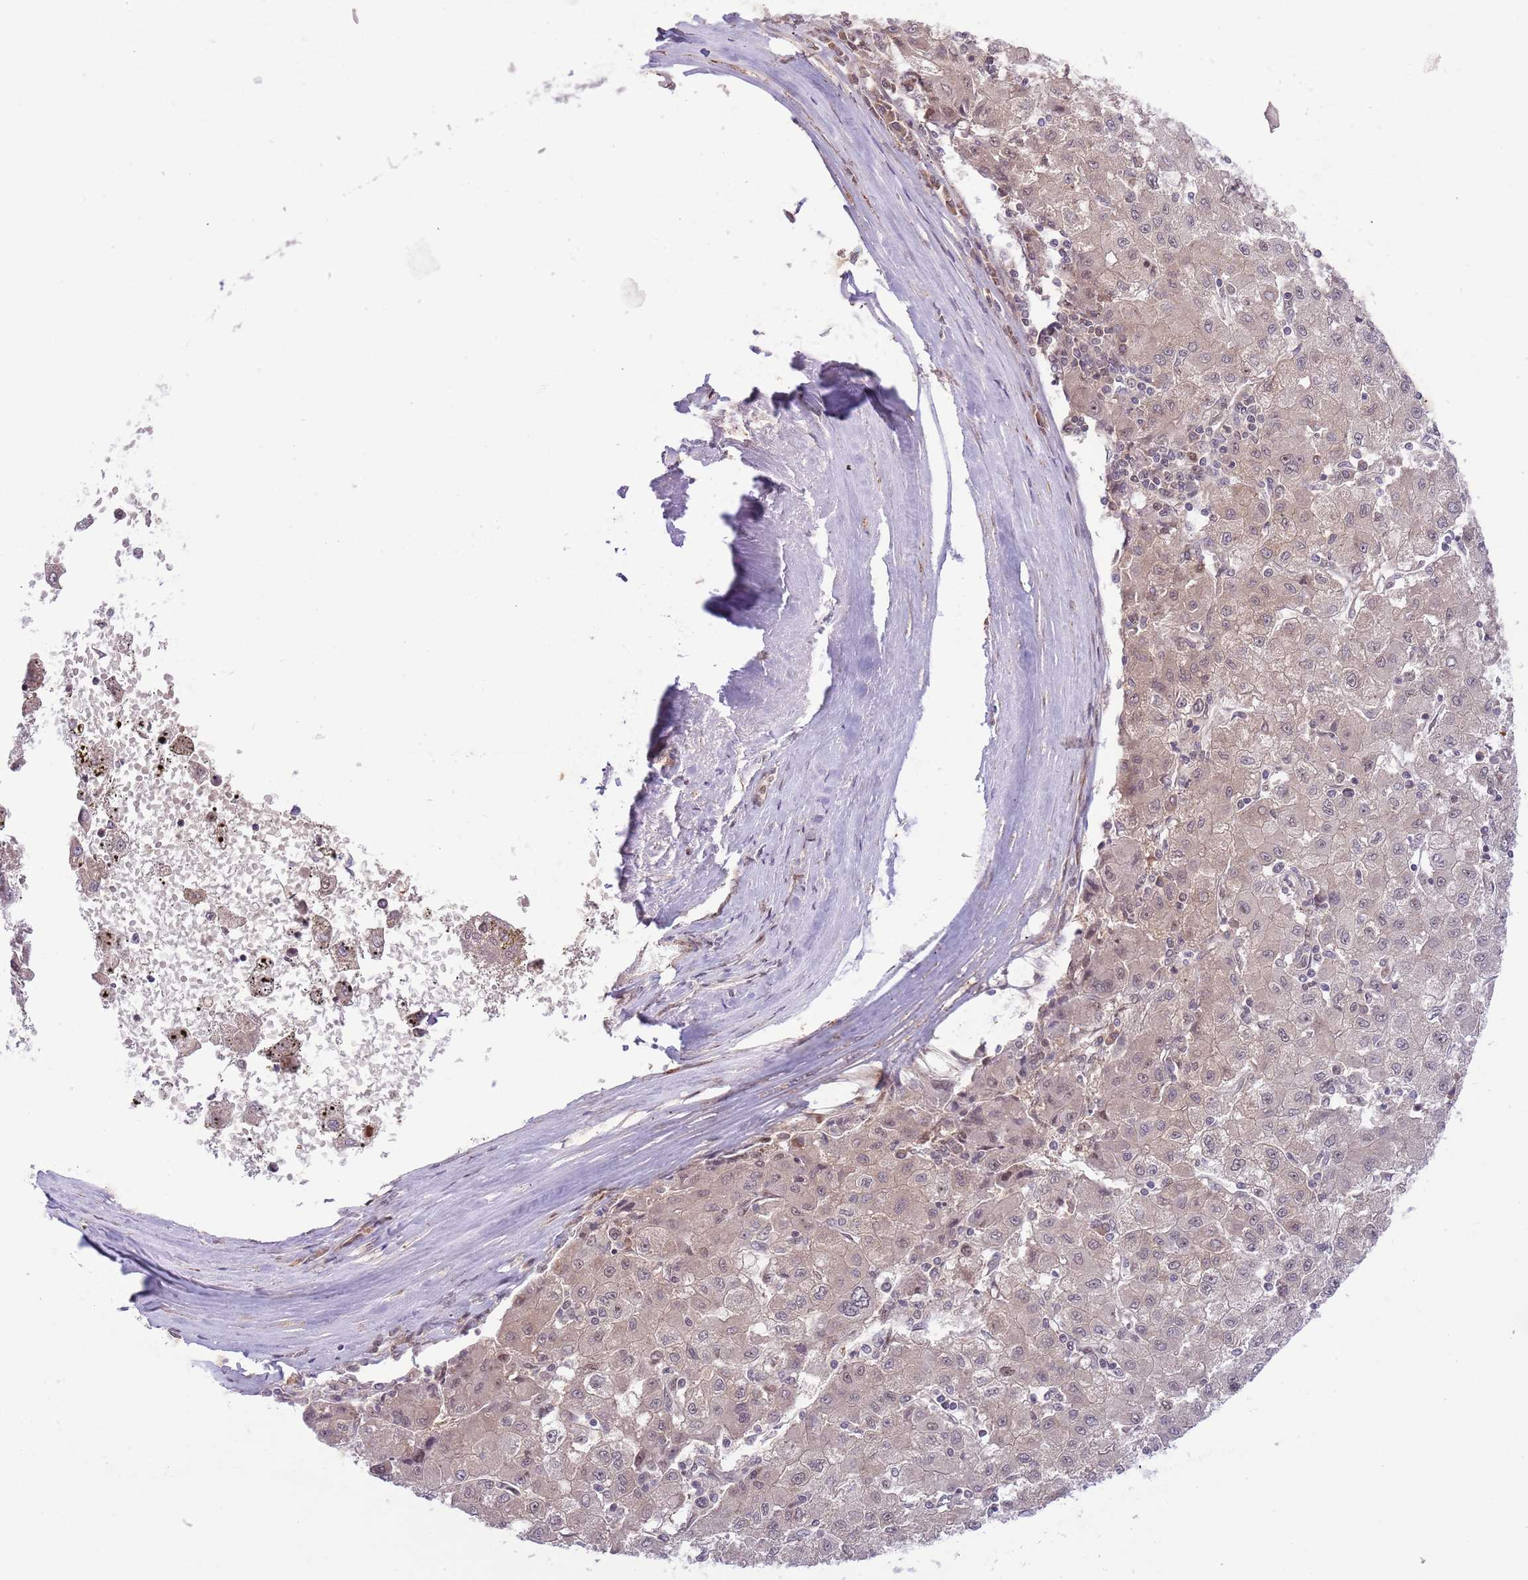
{"staining": {"intensity": "weak", "quantity": "<25%", "location": "cytoplasmic/membranous"}, "tissue": "liver cancer", "cell_type": "Tumor cells", "image_type": "cancer", "snomed": [{"axis": "morphology", "description": "Carcinoma, Hepatocellular, NOS"}, {"axis": "topography", "description": "Liver"}], "caption": "Tumor cells are negative for brown protein staining in hepatocellular carcinoma (liver).", "gene": "CHD1", "patient": {"sex": "male", "age": 72}}